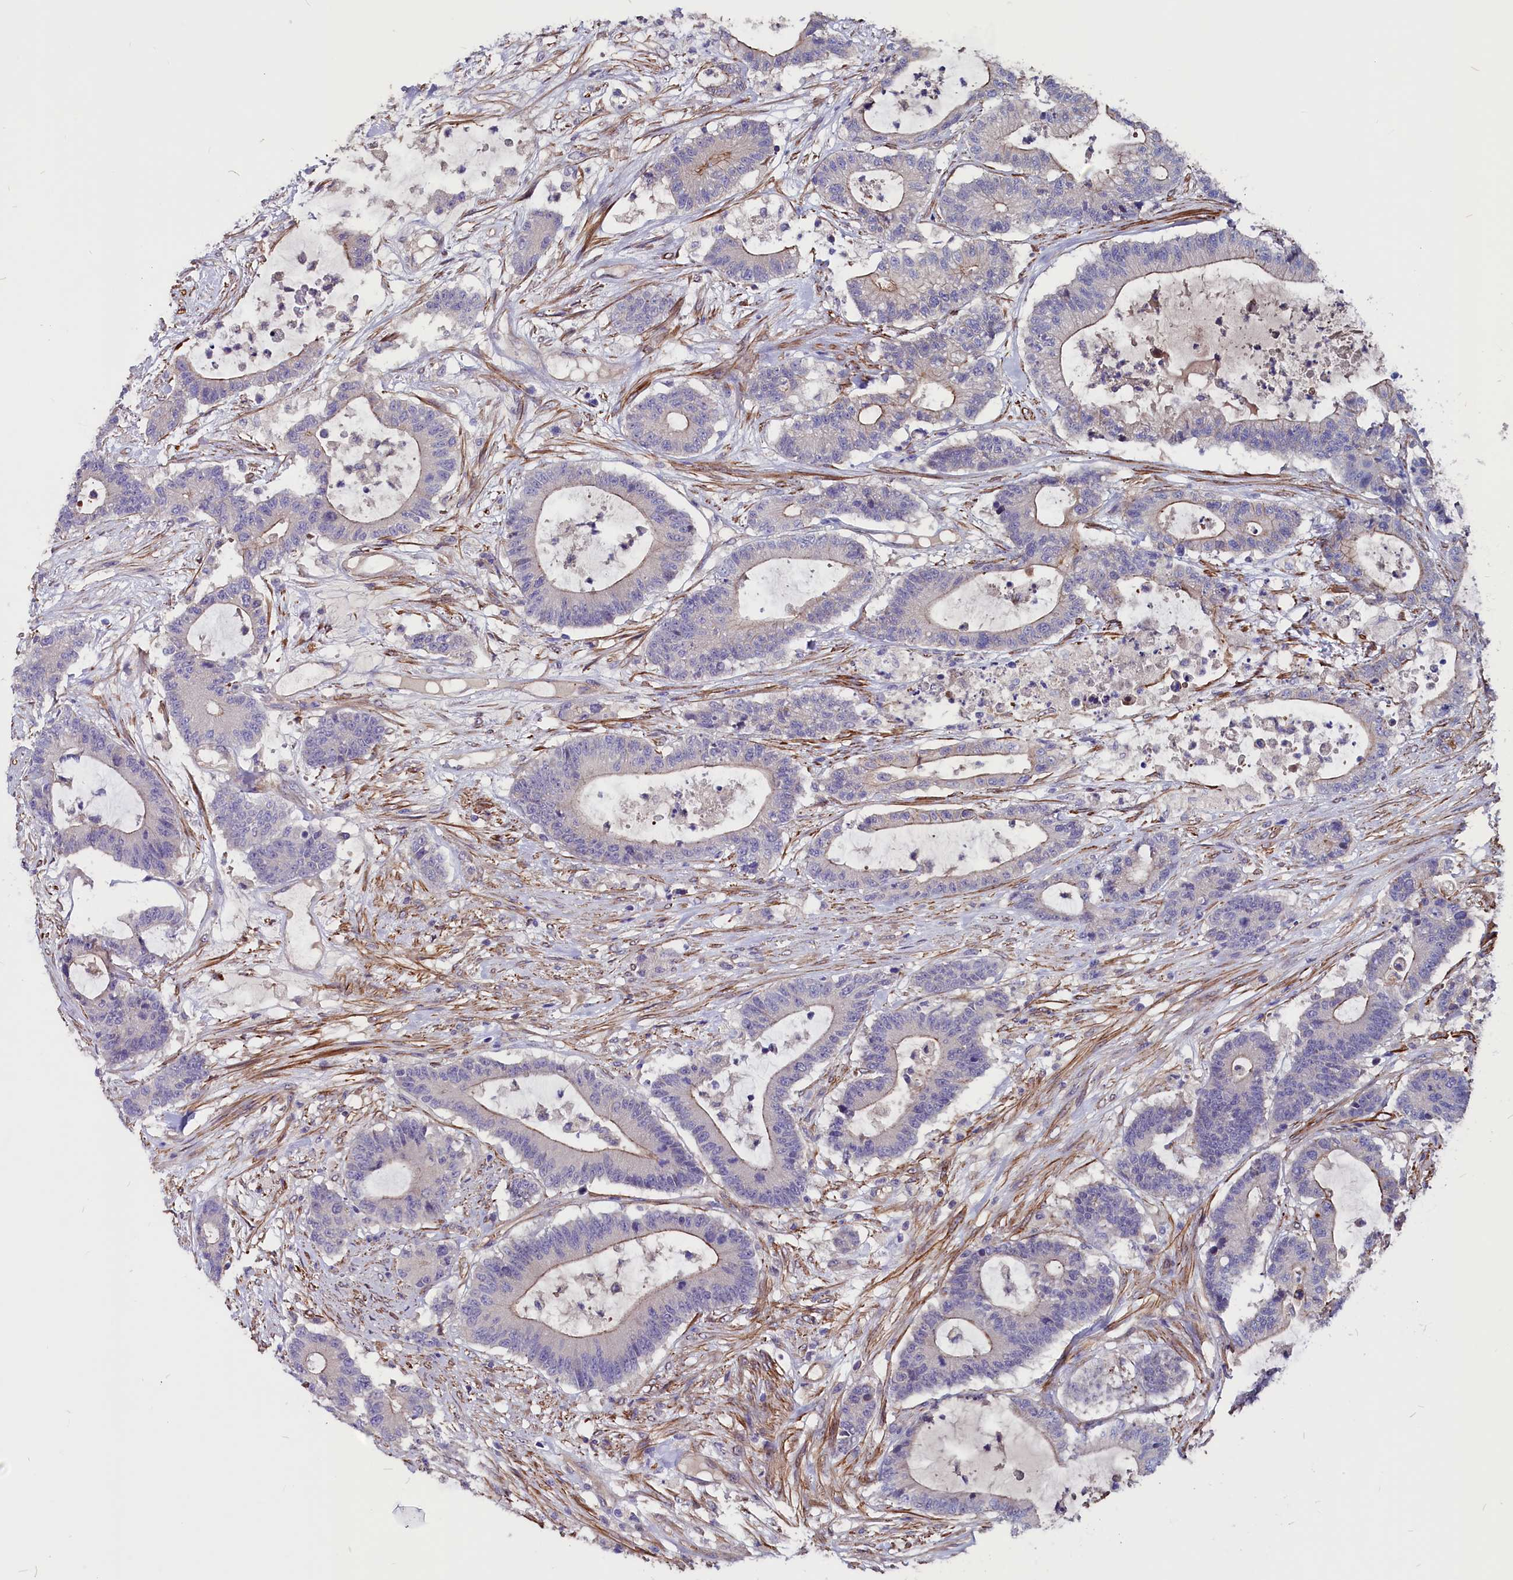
{"staining": {"intensity": "weak", "quantity": "25%-75%", "location": "cytoplasmic/membranous"}, "tissue": "colorectal cancer", "cell_type": "Tumor cells", "image_type": "cancer", "snomed": [{"axis": "morphology", "description": "Adenocarcinoma, NOS"}, {"axis": "topography", "description": "Colon"}], "caption": "DAB immunohistochemical staining of human colorectal cancer shows weak cytoplasmic/membranous protein expression in approximately 25%-75% of tumor cells.", "gene": "ZNF749", "patient": {"sex": "female", "age": 84}}